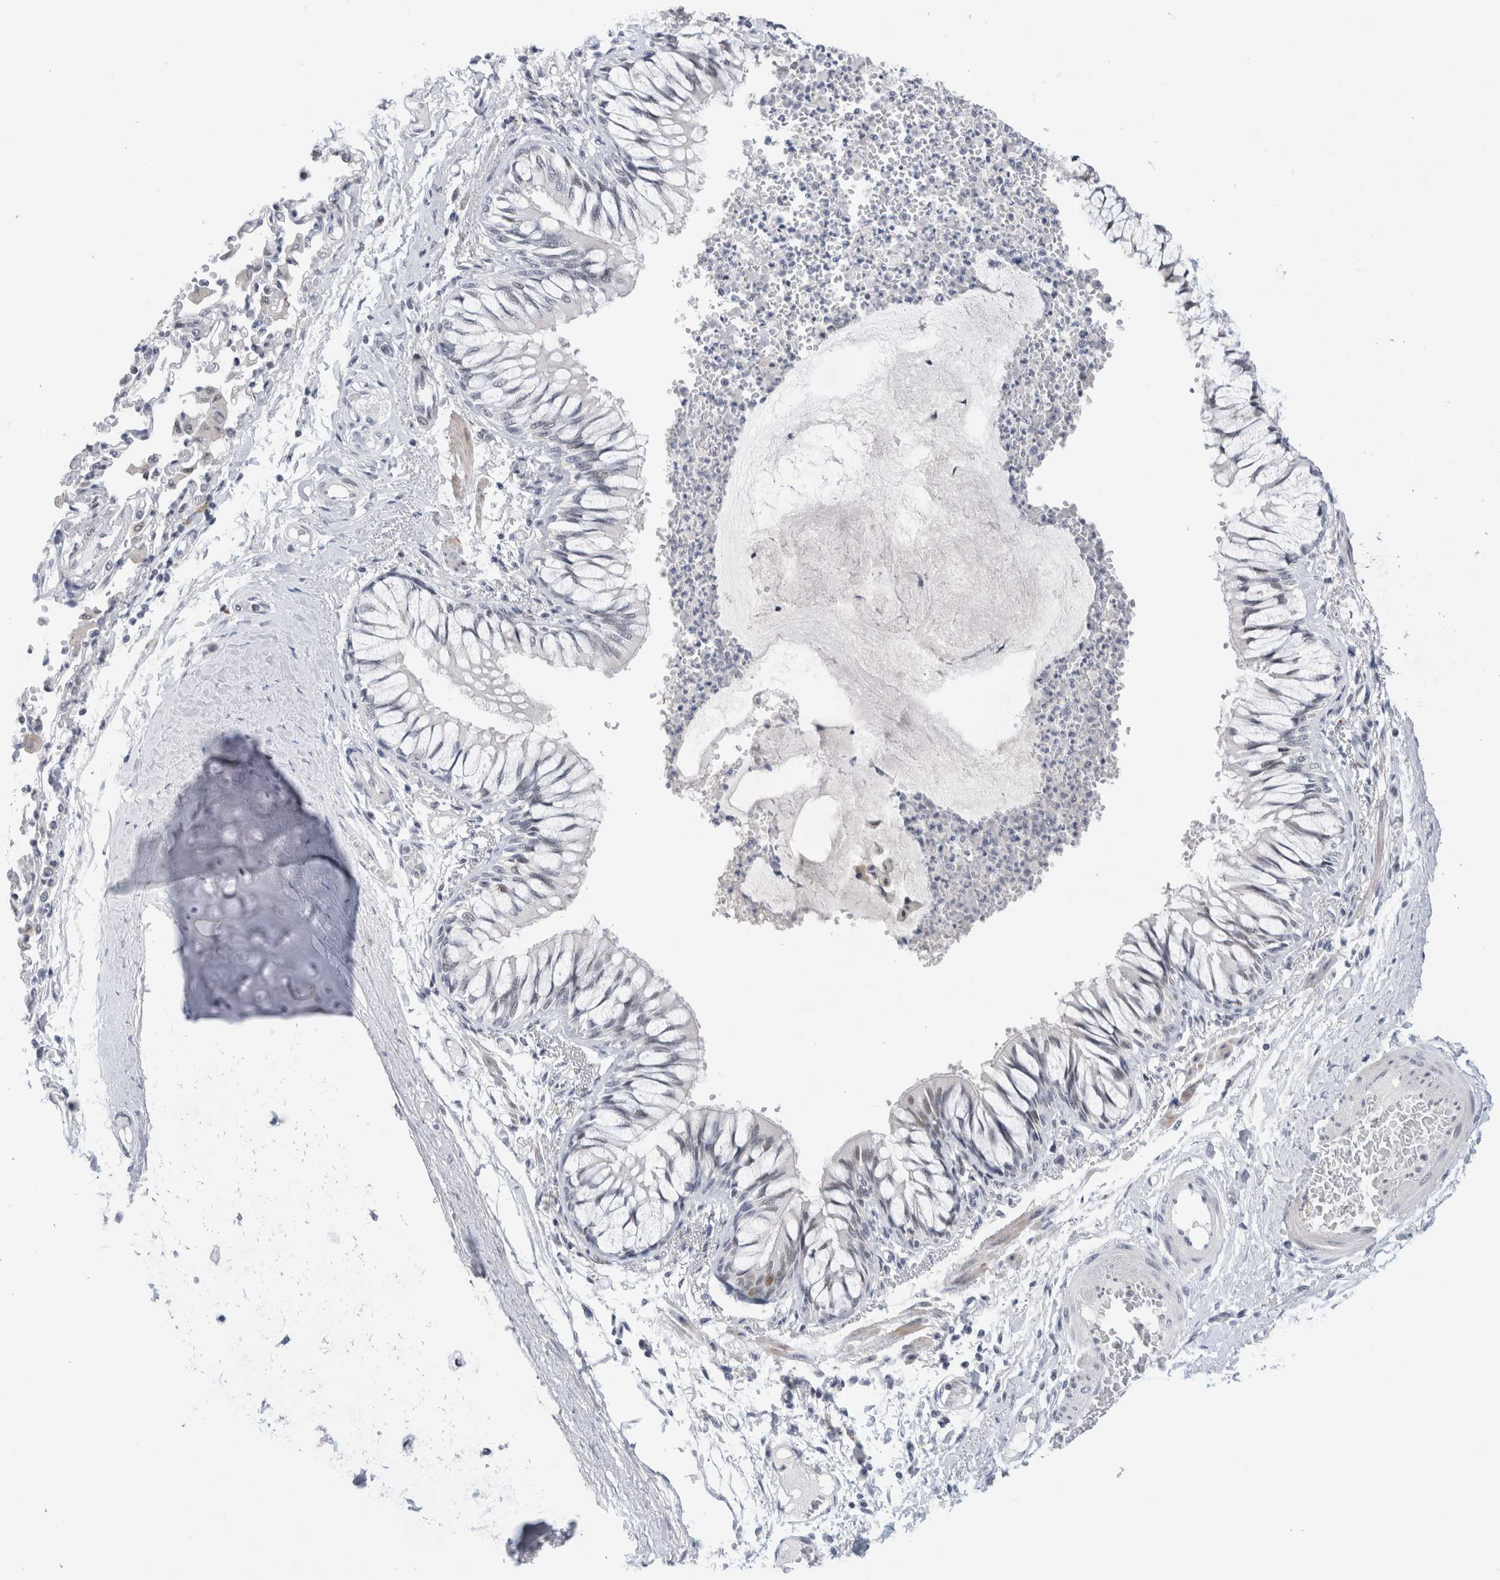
{"staining": {"intensity": "moderate", "quantity": "<25%", "location": "nuclear"}, "tissue": "bronchus", "cell_type": "Respiratory epithelial cells", "image_type": "normal", "snomed": [{"axis": "morphology", "description": "Normal tissue, NOS"}, {"axis": "topography", "description": "Cartilage tissue"}, {"axis": "topography", "description": "Bronchus"}, {"axis": "topography", "description": "Lung"}], "caption": "Immunohistochemical staining of normal human bronchus displays low levels of moderate nuclear positivity in about <25% of respiratory epithelial cells.", "gene": "KNL1", "patient": {"sex": "female", "age": 49}}